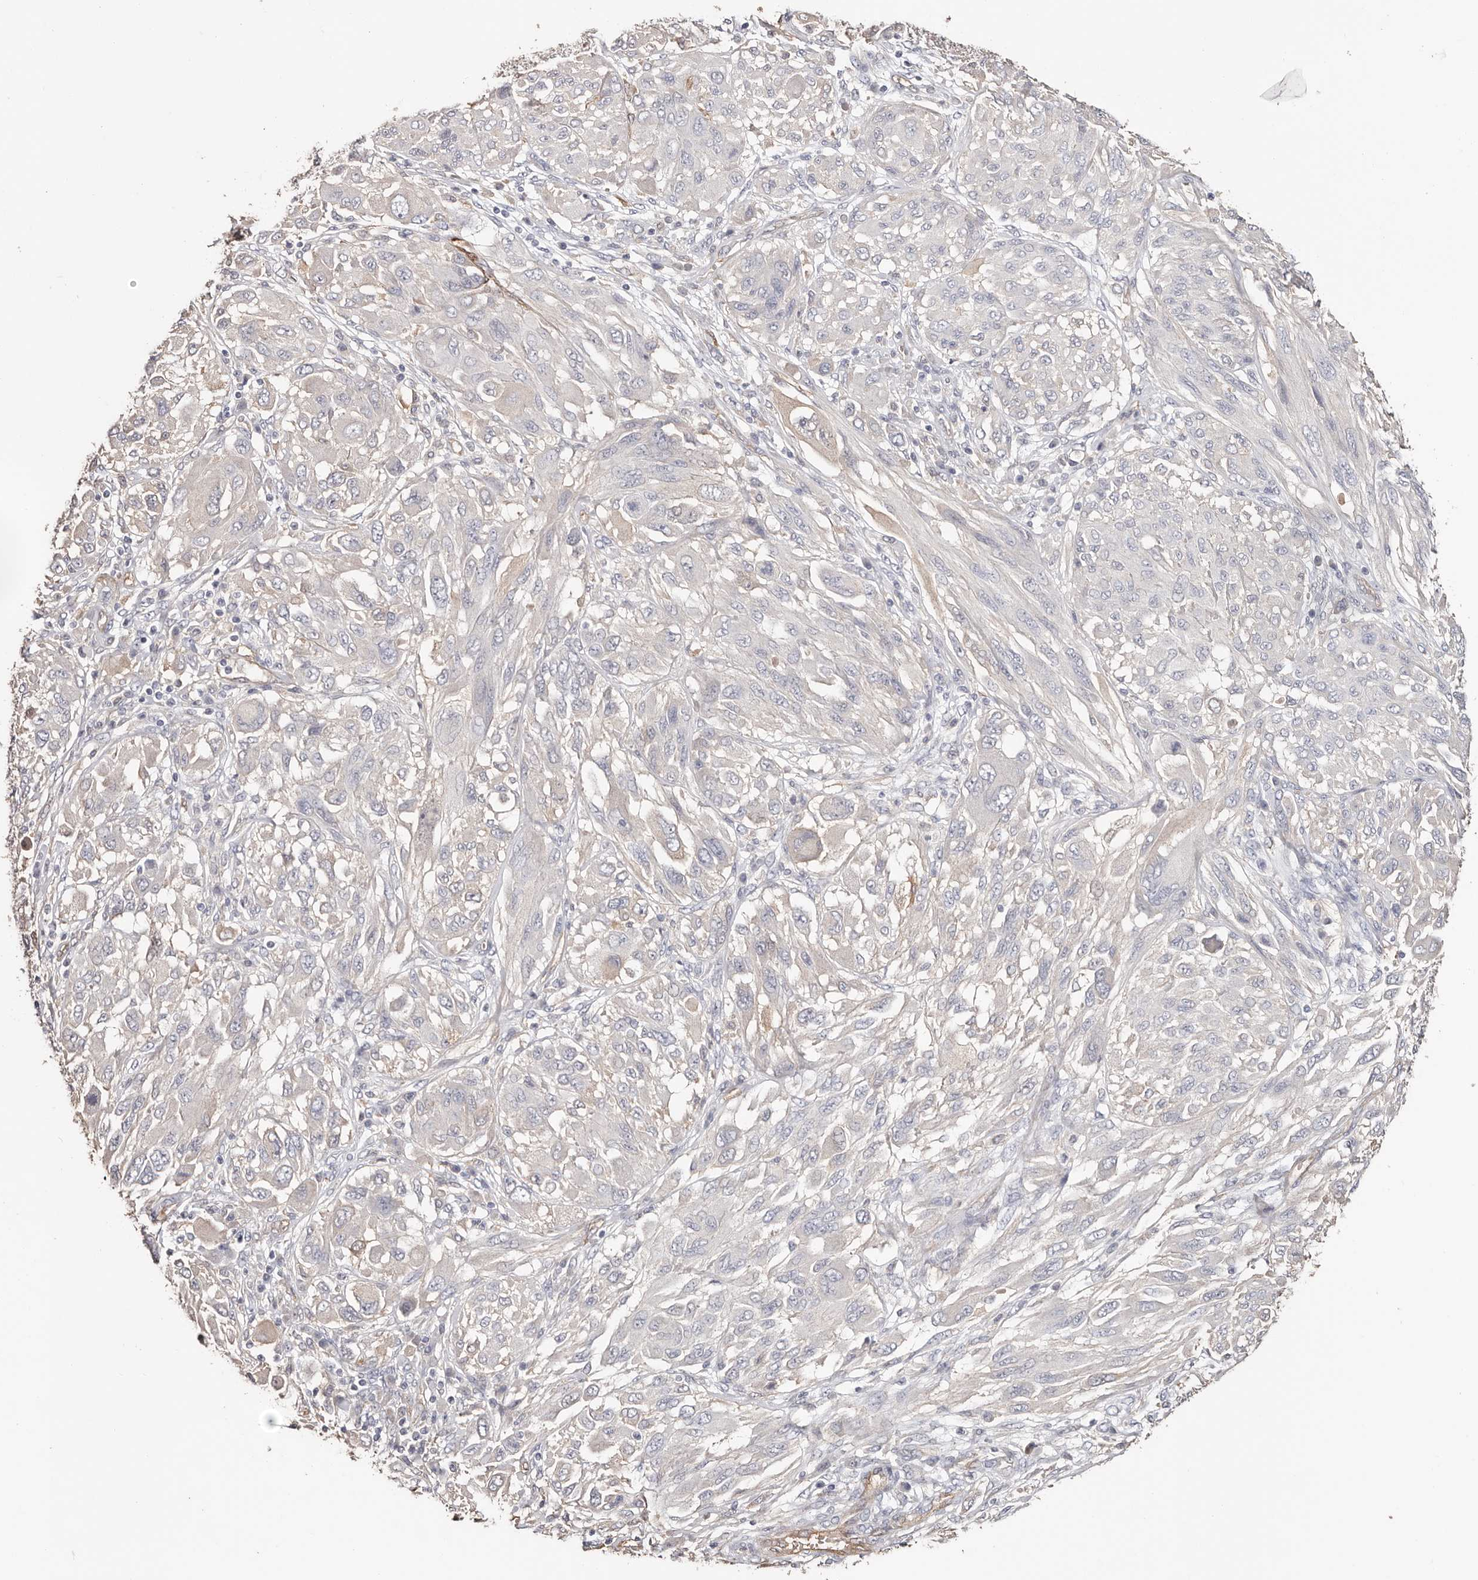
{"staining": {"intensity": "negative", "quantity": "none", "location": "none"}, "tissue": "melanoma", "cell_type": "Tumor cells", "image_type": "cancer", "snomed": [{"axis": "morphology", "description": "Malignant melanoma, NOS"}, {"axis": "topography", "description": "Skin"}], "caption": "Malignant melanoma was stained to show a protein in brown. There is no significant expression in tumor cells.", "gene": "TGM2", "patient": {"sex": "female", "age": 91}}